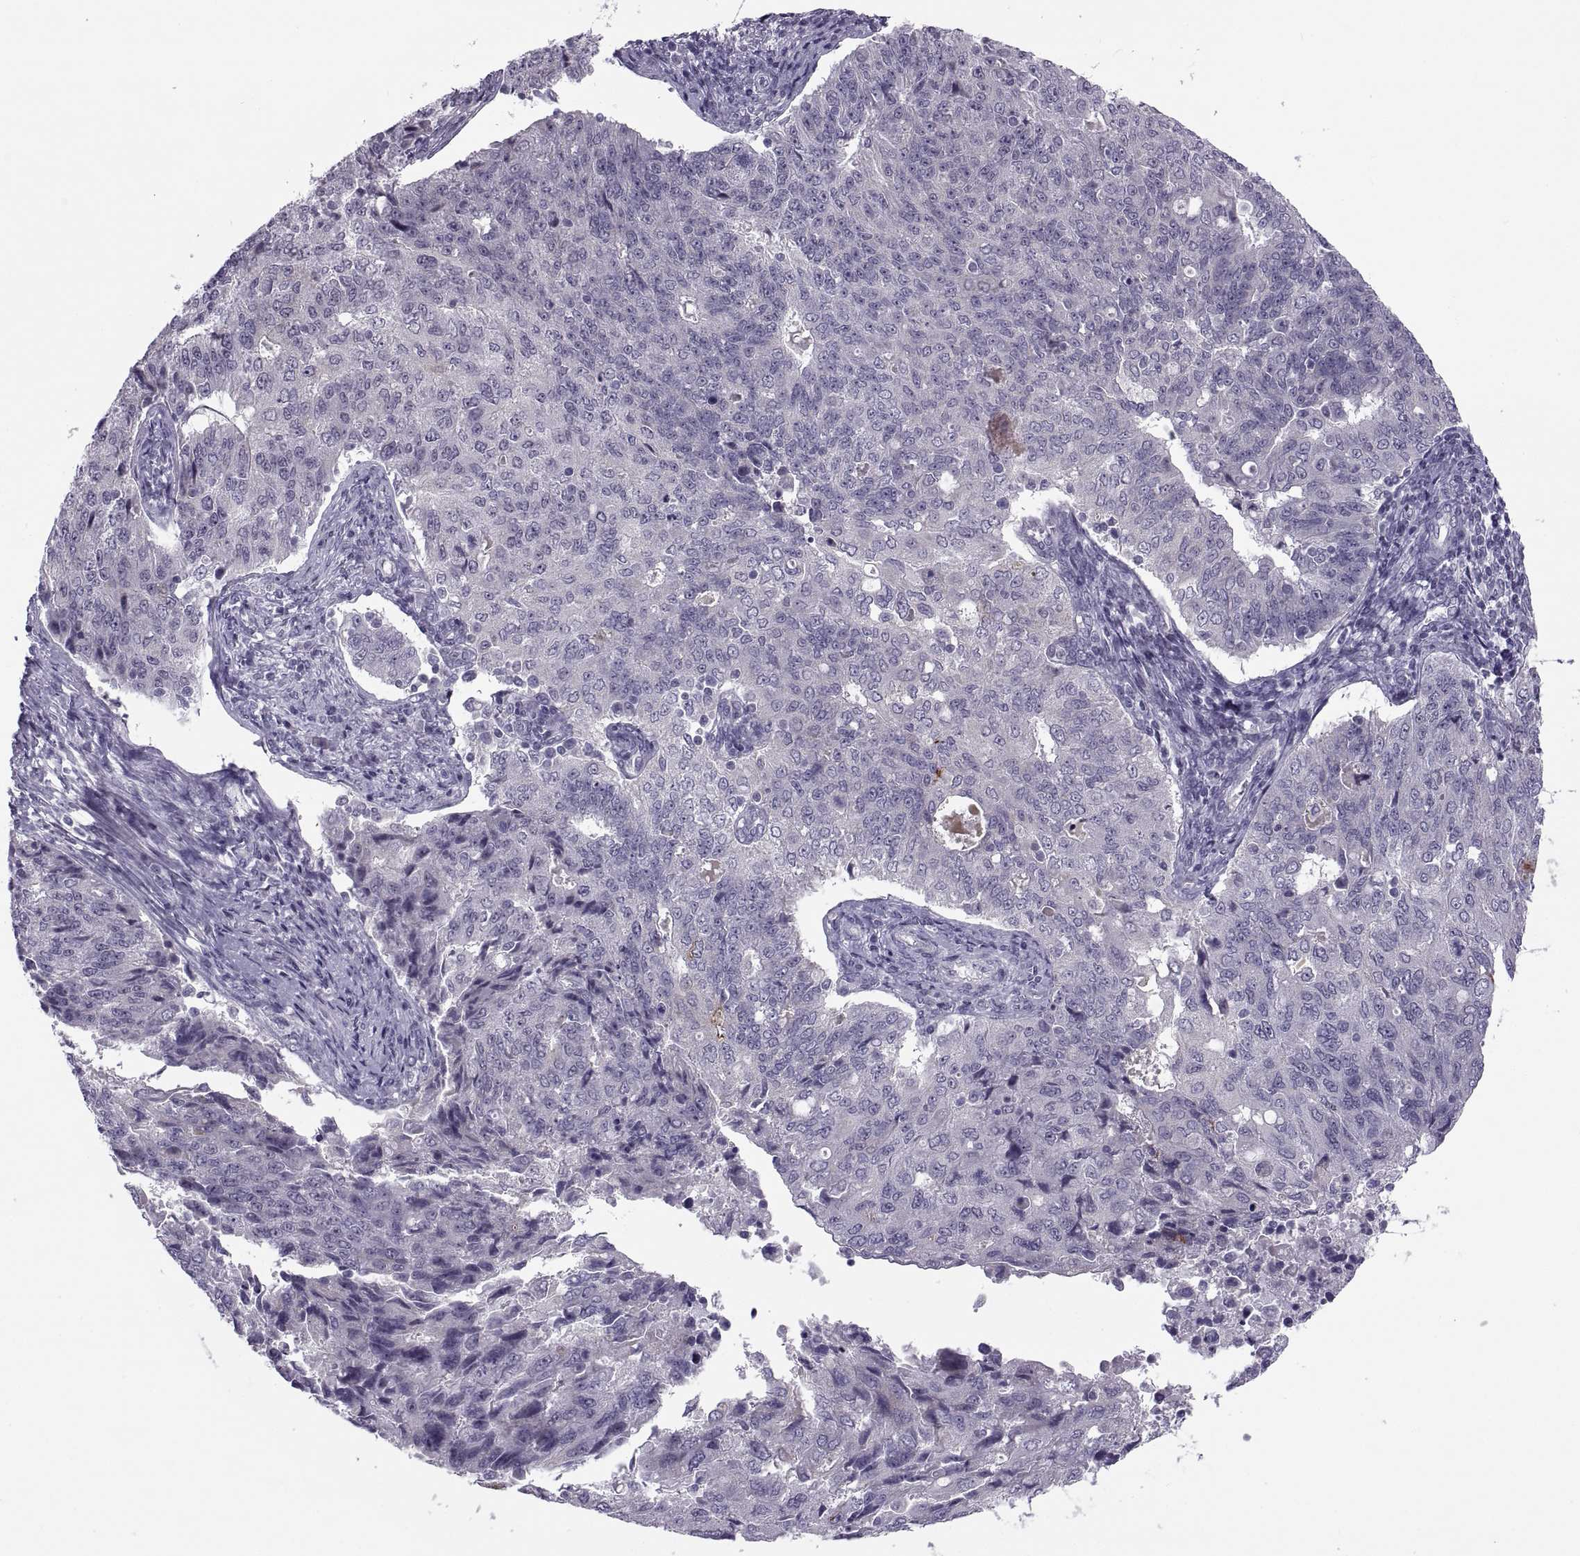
{"staining": {"intensity": "negative", "quantity": "none", "location": "none"}, "tissue": "endometrial cancer", "cell_type": "Tumor cells", "image_type": "cancer", "snomed": [{"axis": "morphology", "description": "Adenocarcinoma, NOS"}, {"axis": "topography", "description": "Endometrium"}], "caption": "High magnification brightfield microscopy of endometrial cancer stained with DAB (3,3'-diaminobenzidine) (brown) and counterstained with hematoxylin (blue): tumor cells show no significant positivity.", "gene": "MAGEB1", "patient": {"sex": "female", "age": 43}}